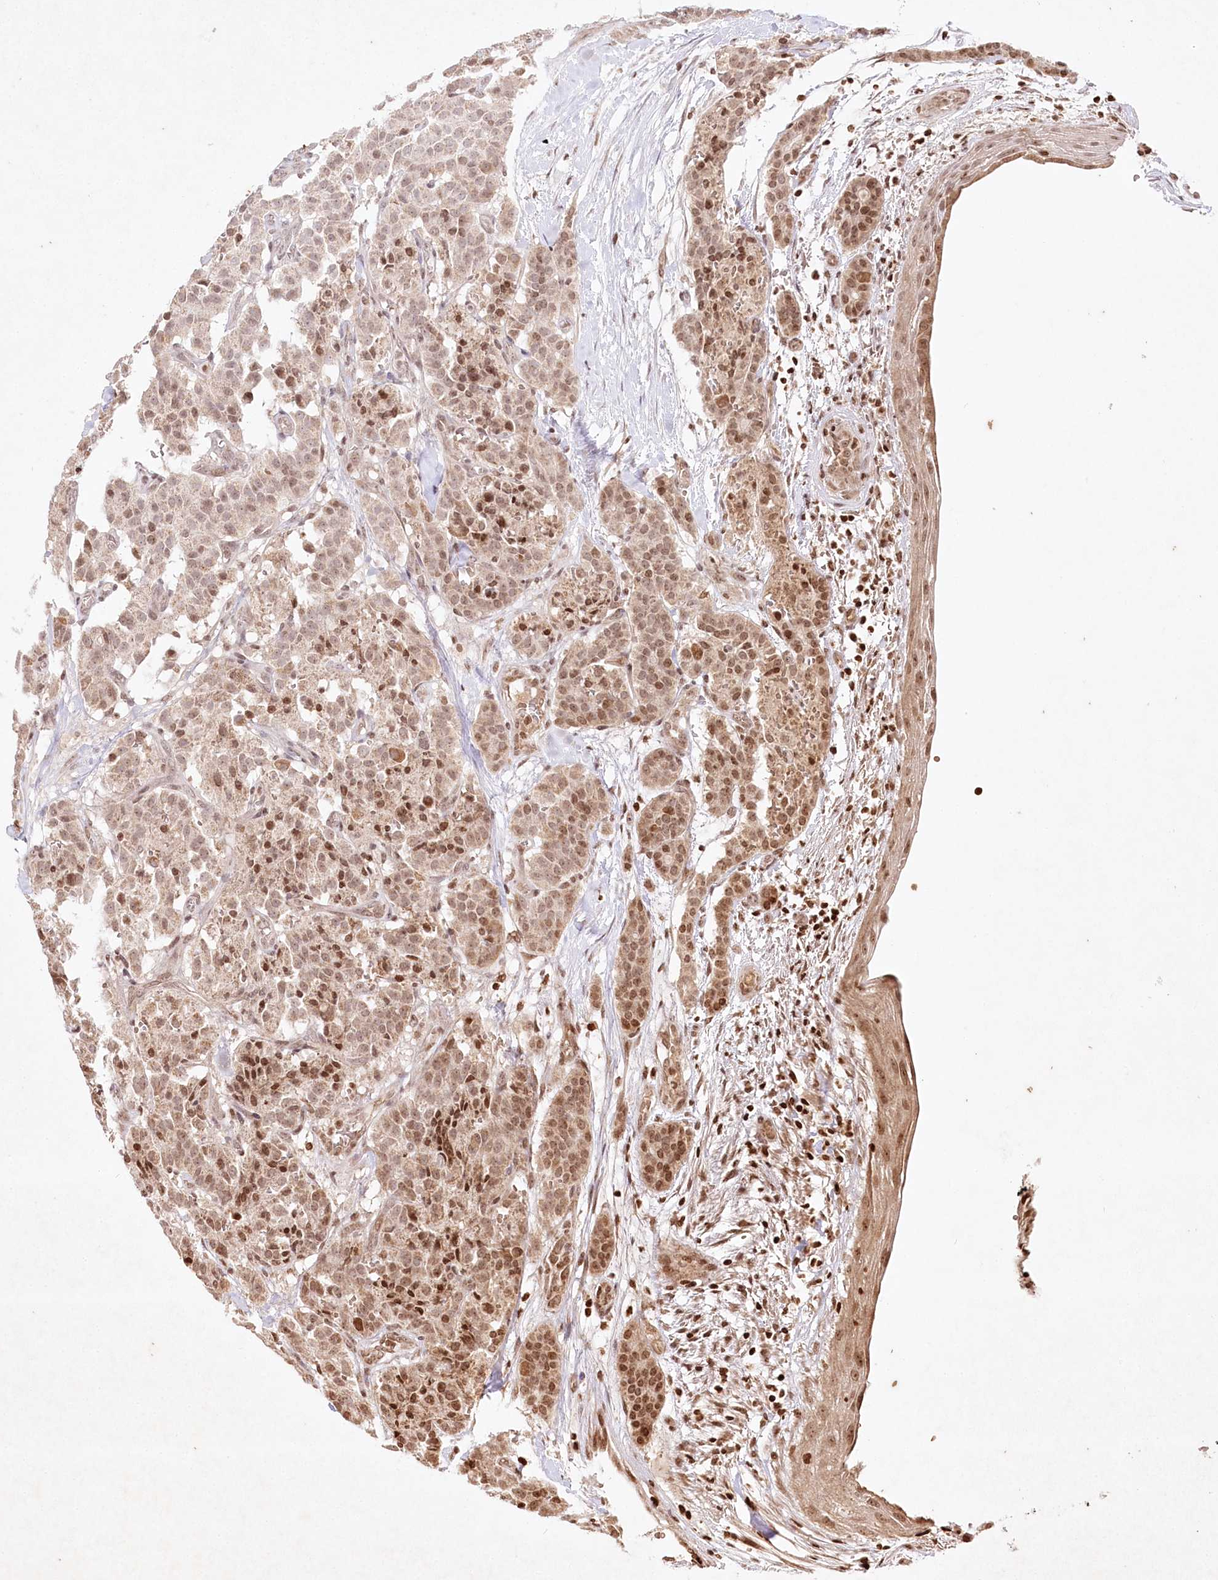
{"staining": {"intensity": "moderate", "quantity": "25%-75%", "location": "nuclear"}, "tissue": "carcinoid", "cell_type": "Tumor cells", "image_type": "cancer", "snomed": [{"axis": "morphology", "description": "Carcinoid, malignant, NOS"}, {"axis": "topography", "description": "Lung"}], "caption": "Immunohistochemistry (IHC) (DAB (3,3'-diaminobenzidine)) staining of human carcinoid (malignant) shows moderate nuclear protein expression in about 25%-75% of tumor cells. The protein of interest is stained brown, and the nuclei are stained in blue (DAB (3,3'-diaminobenzidine) IHC with brightfield microscopy, high magnification).", "gene": "CARM1", "patient": {"sex": "male", "age": 30}}